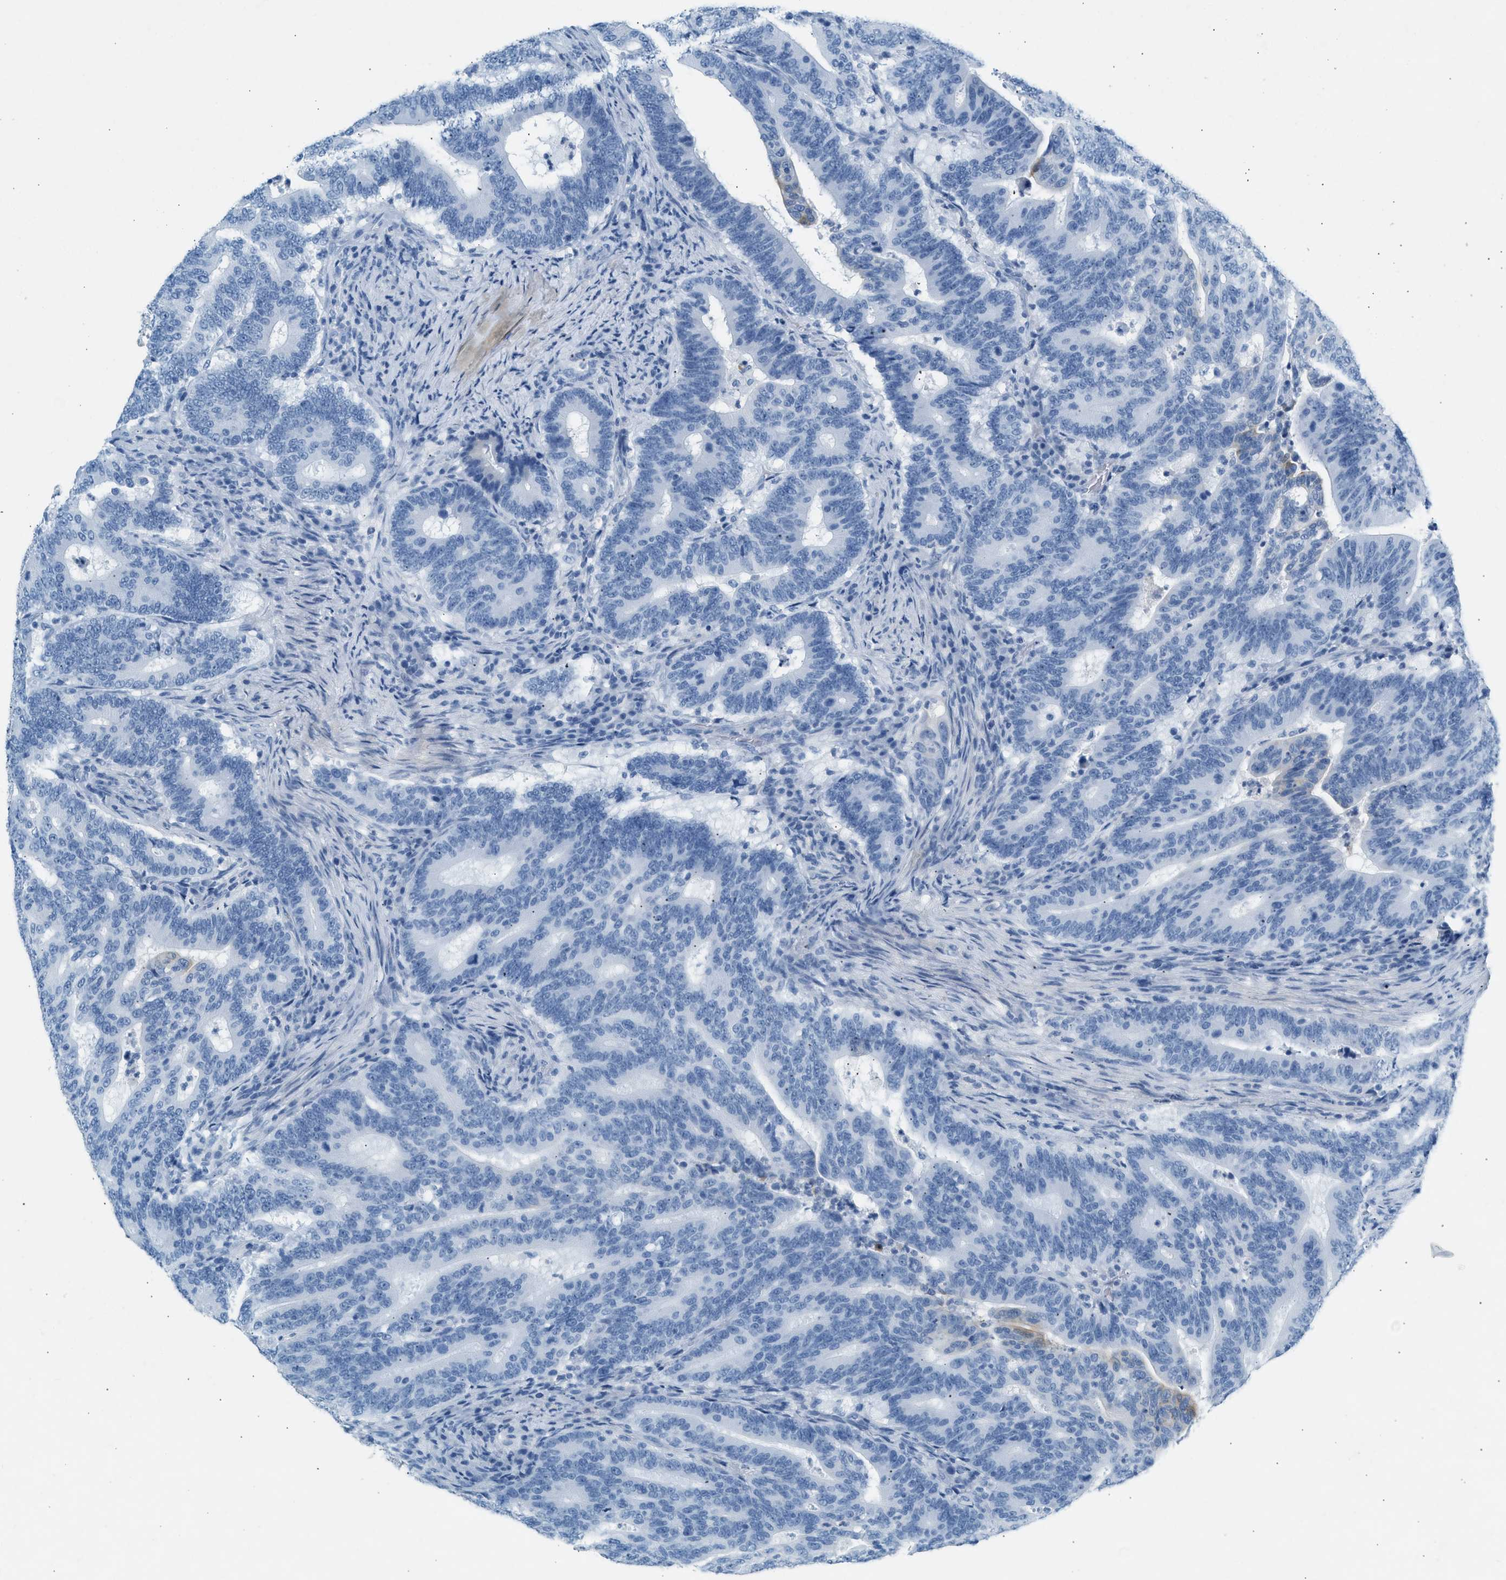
{"staining": {"intensity": "negative", "quantity": "none", "location": "none"}, "tissue": "colorectal cancer", "cell_type": "Tumor cells", "image_type": "cancer", "snomed": [{"axis": "morphology", "description": "Adenocarcinoma, NOS"}, {"axis": "topography", "description": "Colon"}], "caption": "The histopathology image demonstrates no significant staining in tumor cells of colorectal cancer.", "gene": "HHATL", "patient": {"sex": "female", "age": 66}}